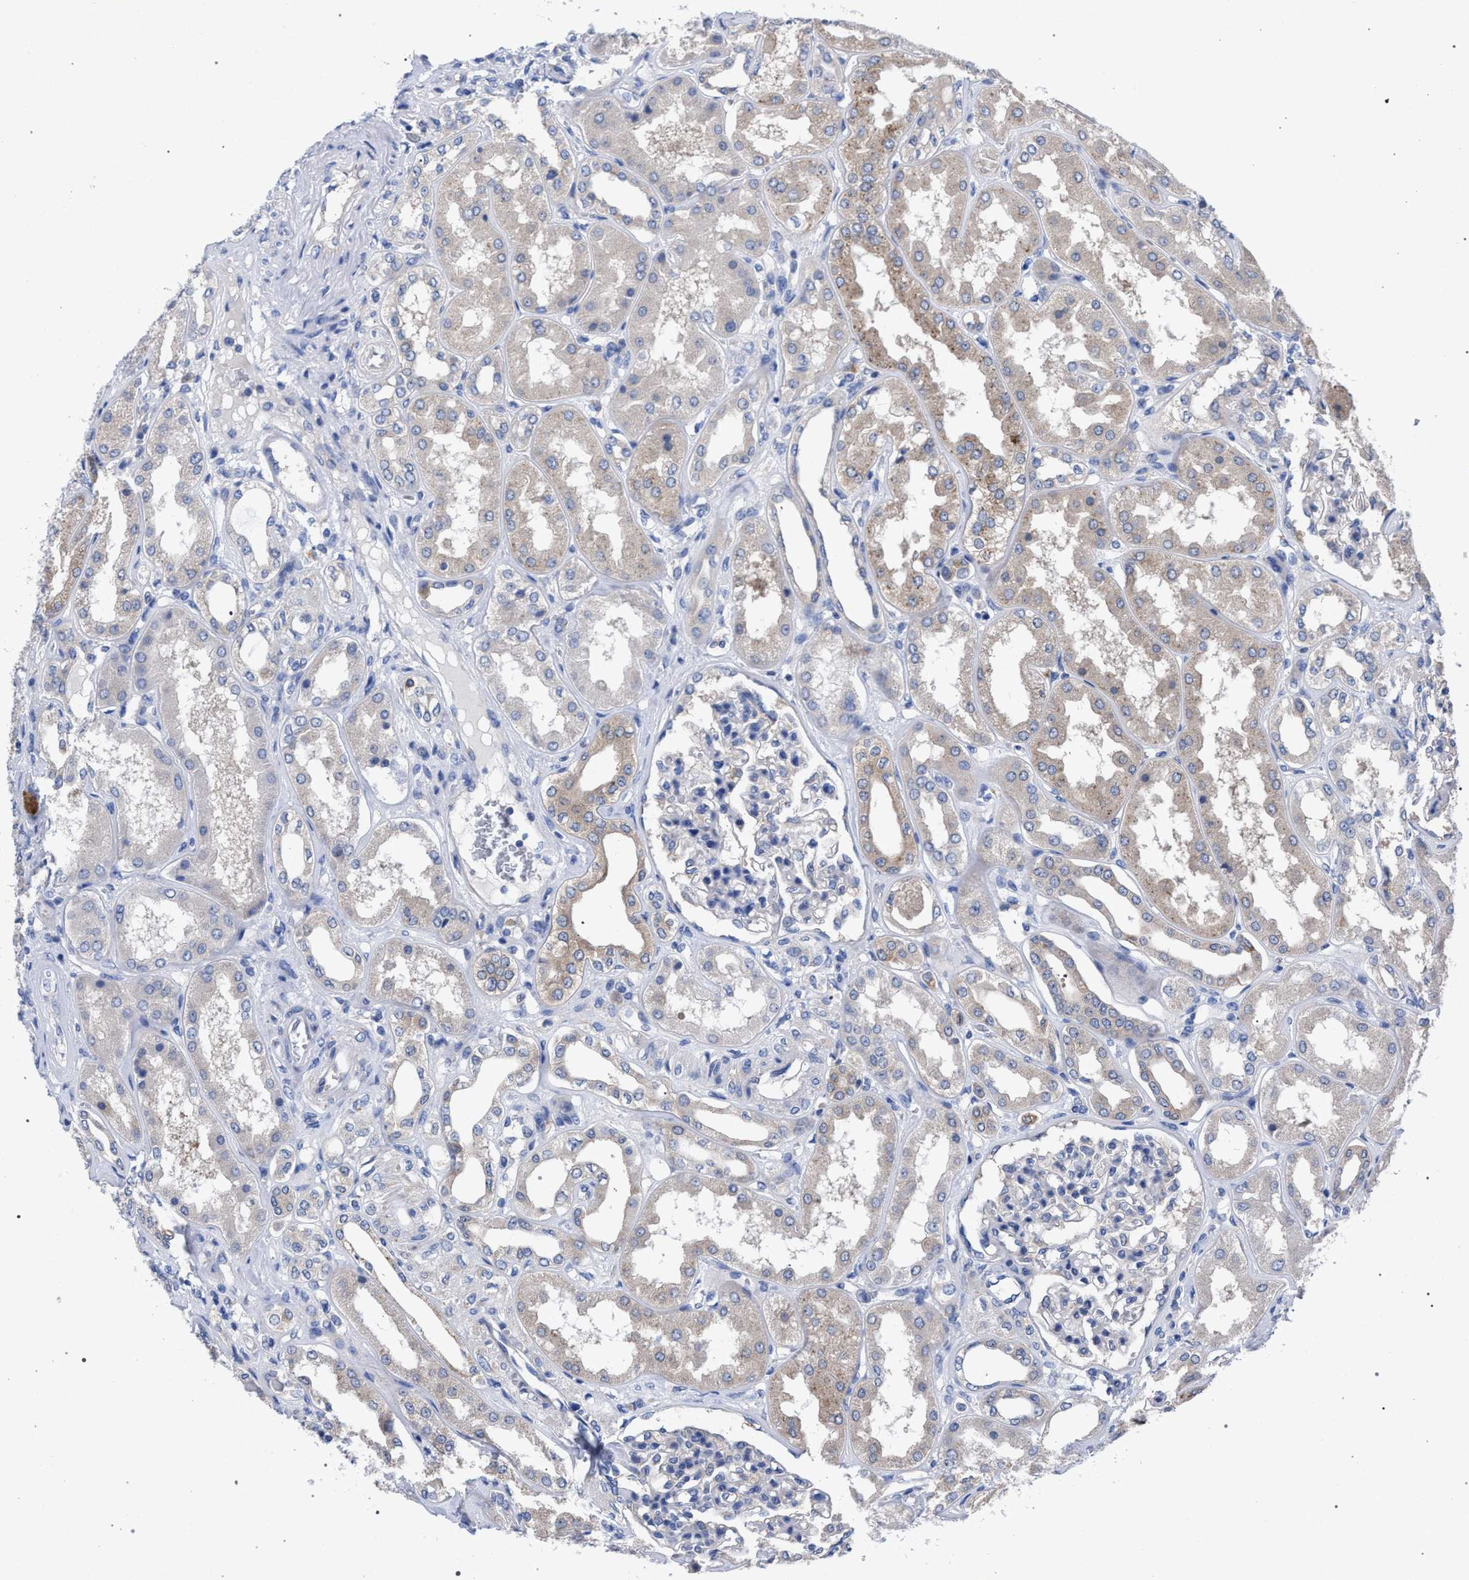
{"staining": {"intensity": "negative", "quantity": "none", "location": "none"}, "tissue": "kidney", "cell_type": "Cells in glomeruli", "image_type": "normal", "snomed": [{"axis": "morphology", "description": "Normal tissue, NOS"}, {"axis": "topography", "description": "Kidney"}], "caption": "Cells in glomeruli show no significant protein positivity in unremarkable kidney. (DAB (3,3'-diaminobenzidine) immunohistochemistry (IHC) visualized using brightfield microscopy, high magnification).", "gene": "GMPR", "patient": {"sex": "female", "age": 56}}